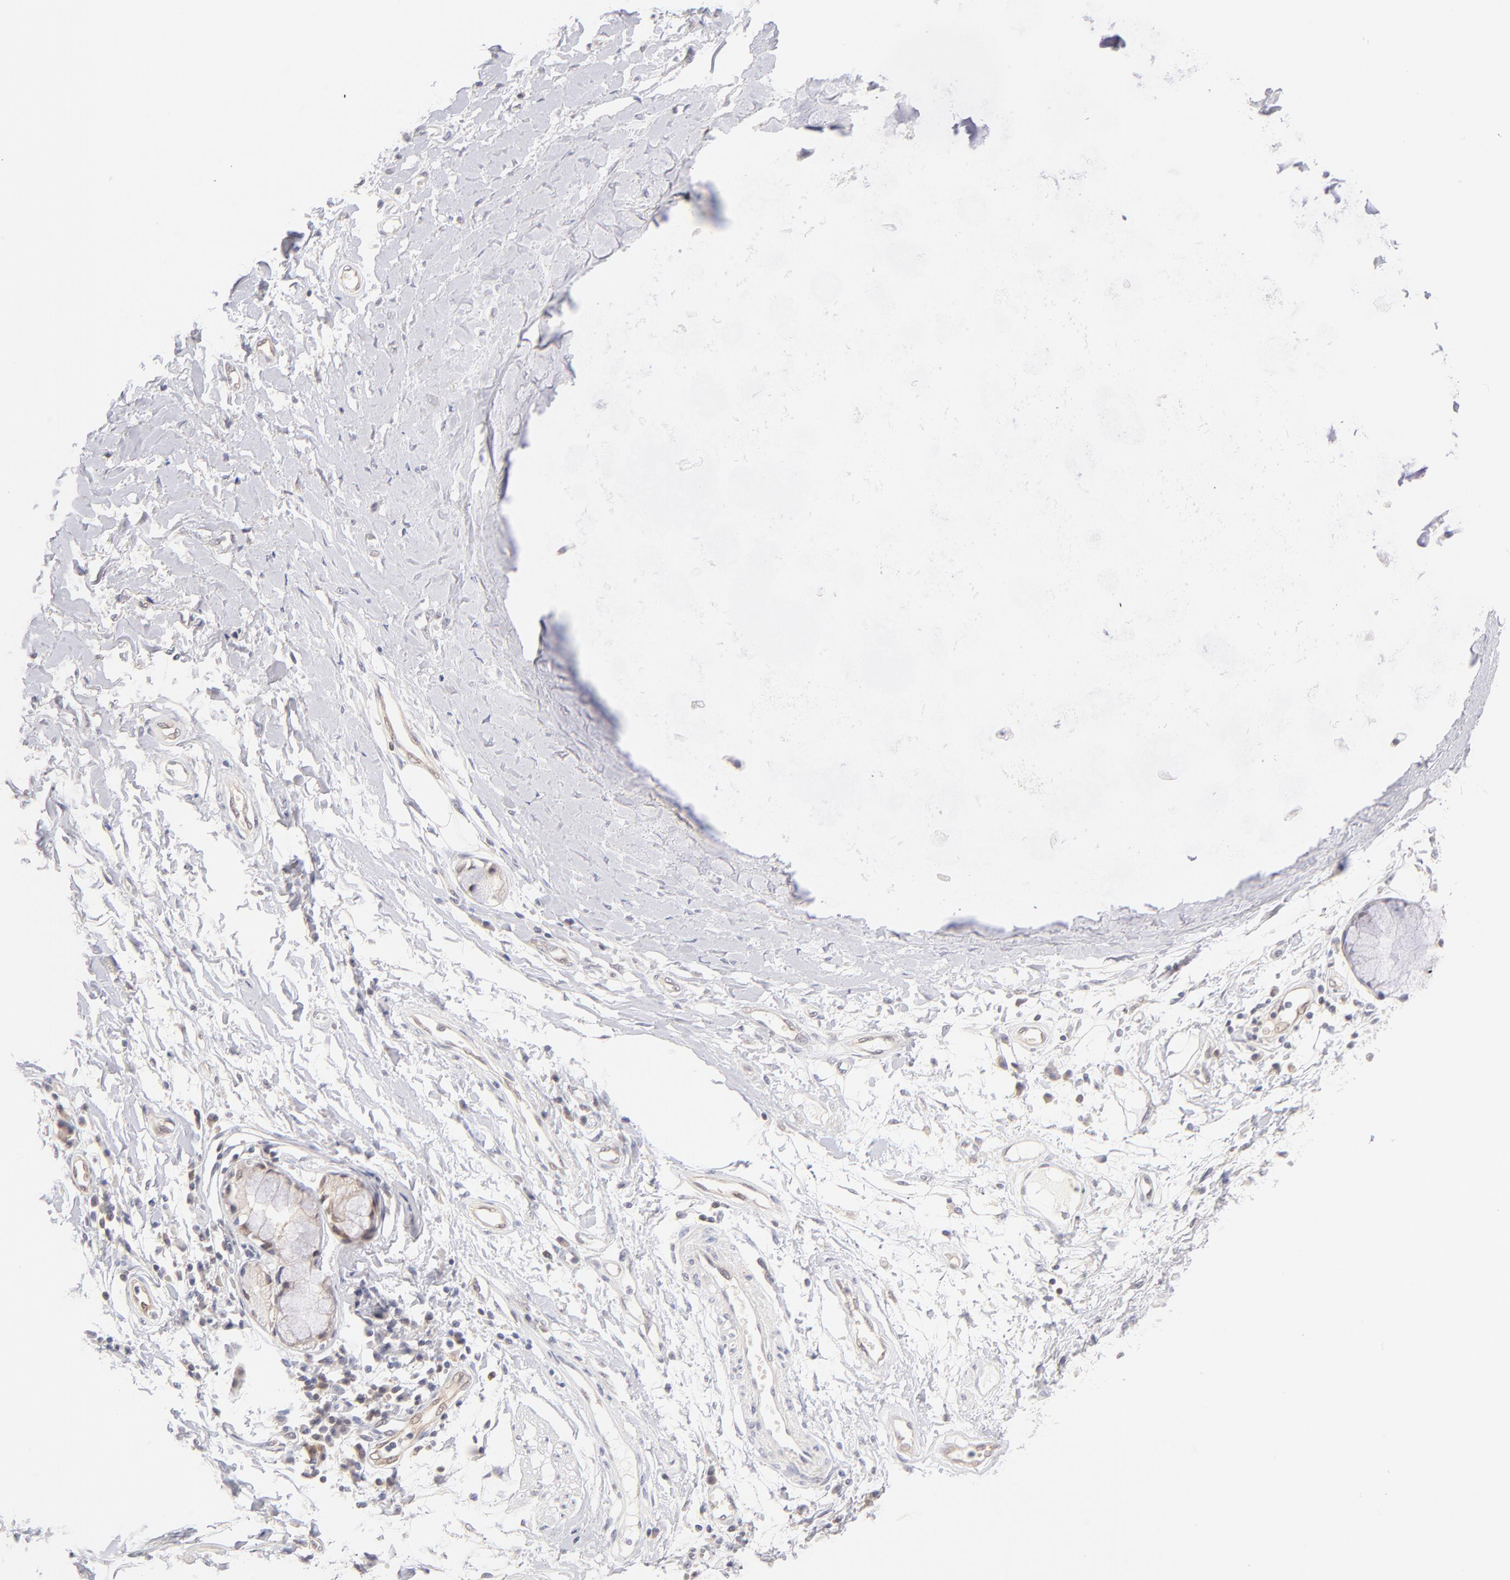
{"staining": {"intensity": "negative", "quantity": "none", "location": "none"}, "tissue": "adipose tissue", "cell_type": "Adipocytes", "image_type": "normal", "snomed": [{"axis": "morphology", "description": "Normal tissue, NOS"}, {"axis": "morphology", "description": "Adenocarcinoma, NOS"}, {"axis": "topography", "description": "Cartilage tissue"}, {"axis": "topography", "description": "Bronchus"}, {"axis": "topography", "description": "Lung"}], "caption": "Immunohistochemical staining of unremarkable human adipose tissue demonstrates no significant positivity in adipocytes. (DAB IHC with hematoxylin counter stain).", "gene": "CASP6", "patient": {"sex": "female", "age": 67}}